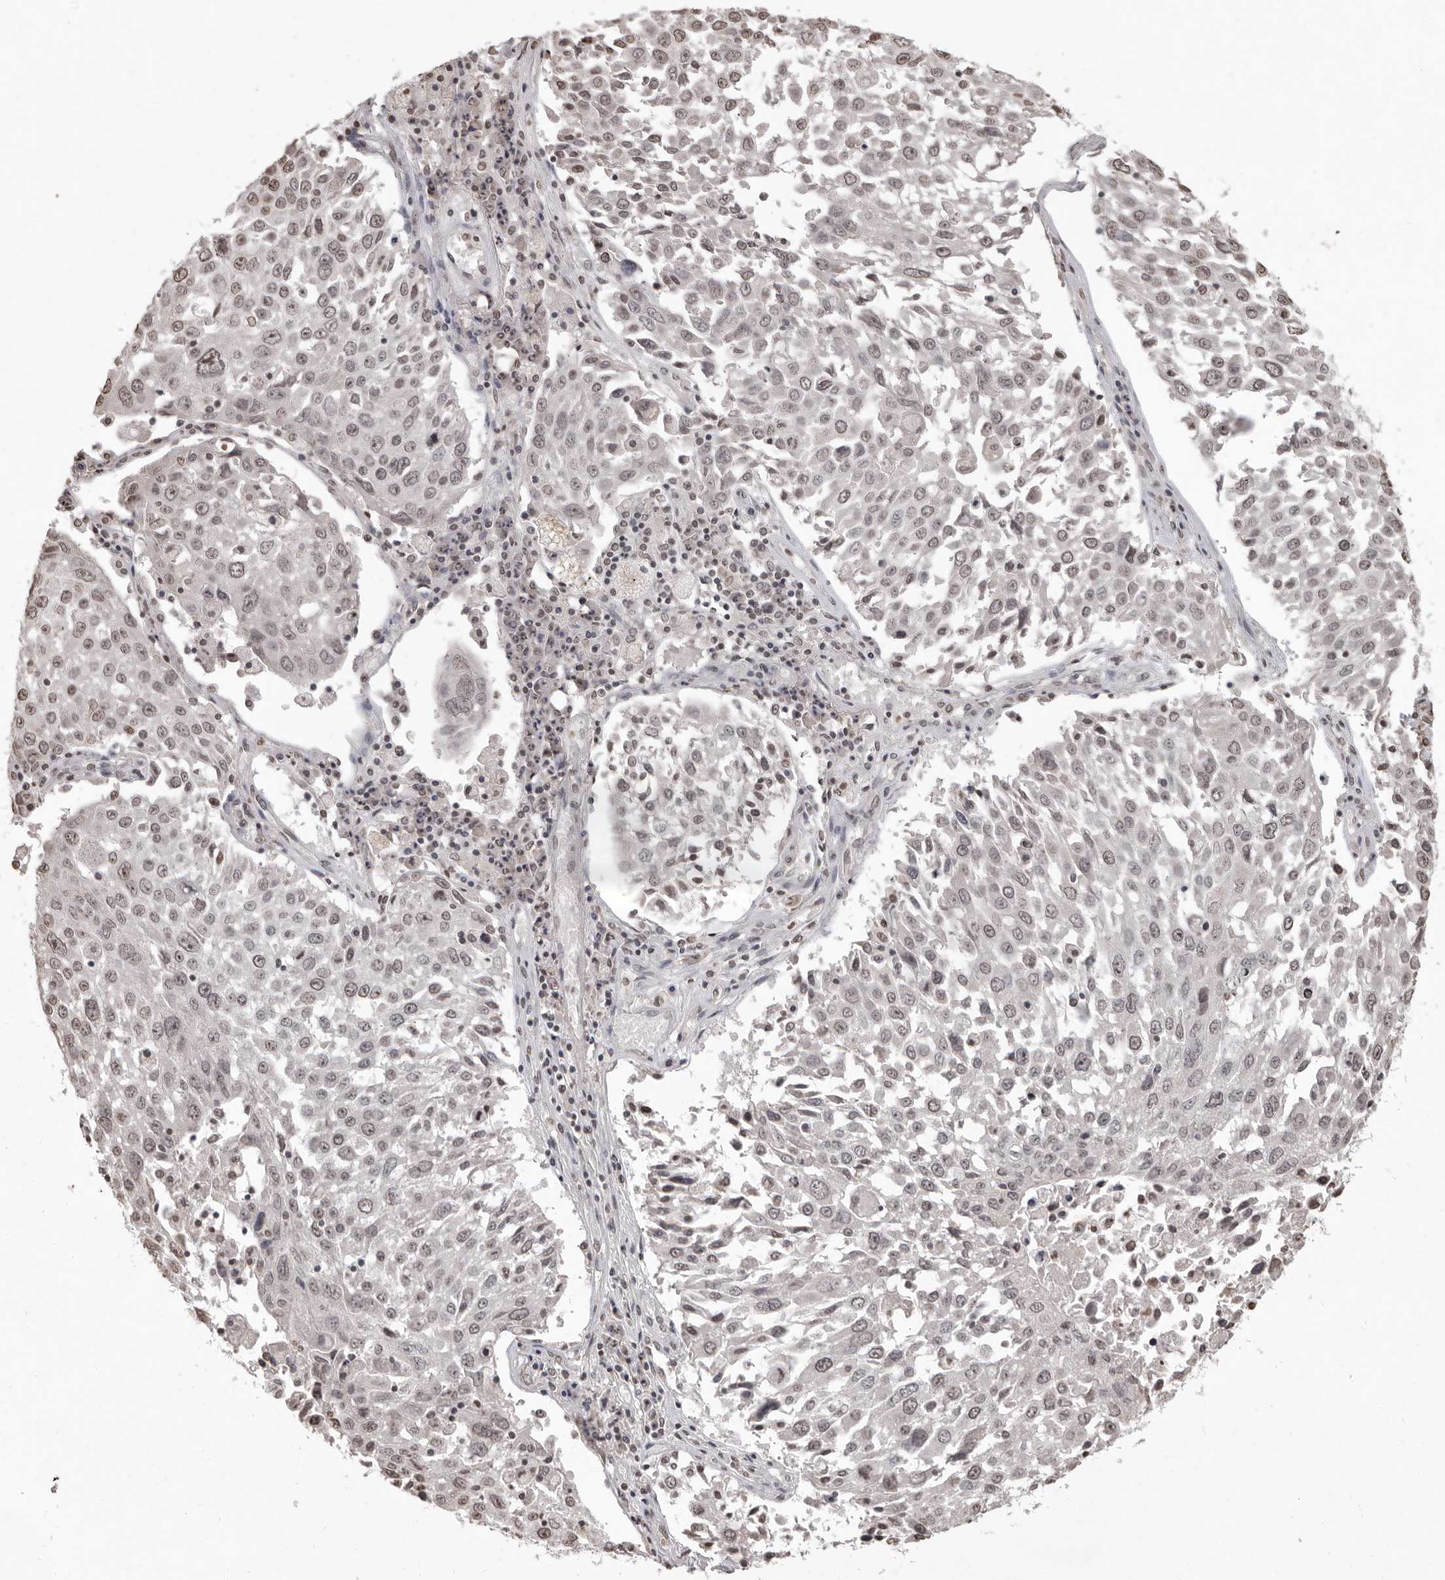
{"staining": {"intensity": "weak", "quantity": "<25%", "location": "nuclear"}, "tissue": "lung cancer", "cell_type": "Tumor cells", "image_type": "cancer", "snomed": [{"axis": "morphology", "description": "Squamous cell carcinoma, NOS"}, {"axis": "topography", "description": "Lung"}], "caption": "This micrograph is of squamous cell carcinoma (lung) stained with immunohistochemistry (IHC) to label a protein in brown with the nuclei are counter-stained blue. There is no expression in tumor cells.", "gene": "WDR45", "patient": {"sex": "male", "age": 65}}